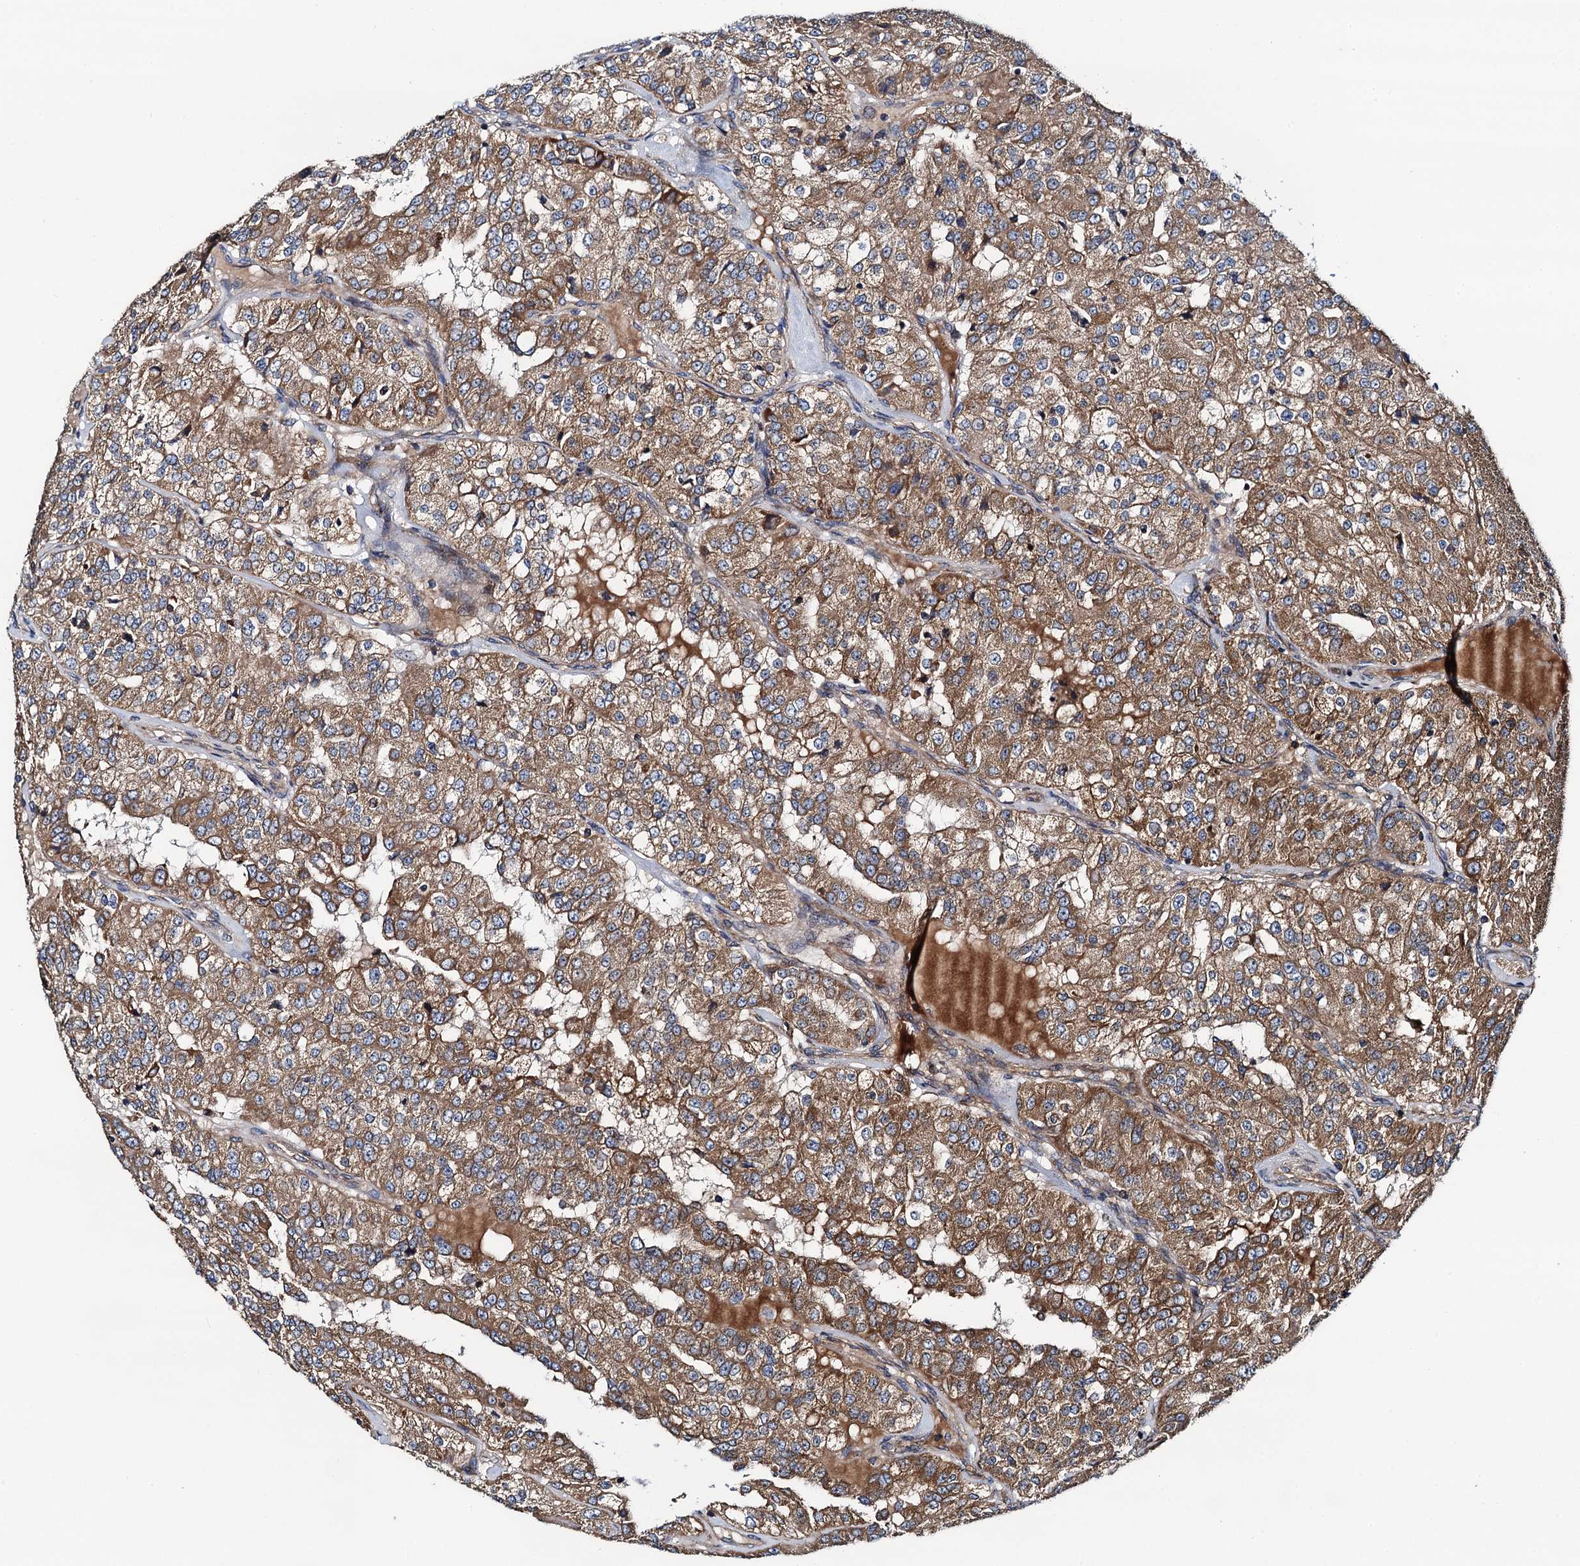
{"staining": {"intensity": "moderate", "quantity": ">75%", "location": "cytoplasmic/membranous"}, "tissue": "renal cancer", "cell_type": "Tumor cells", "image_type": "cancer", "snomed": [{"axis": "morphology", "description": "Adenocarcinoma, NOS"}, {"axis": "topography", "description": "Kidney"}], "caption": "This histopathology image shows adenocarcinoma (renal) stained with immunohistochemistry to label a protein in brown. The cytoplasmic/membranous of tumor cells show moderate positivity for the protein. Nuclei are counter-stained blue.", "gene": "NEK1", "patient": {"sex": "female", "age": 63}}